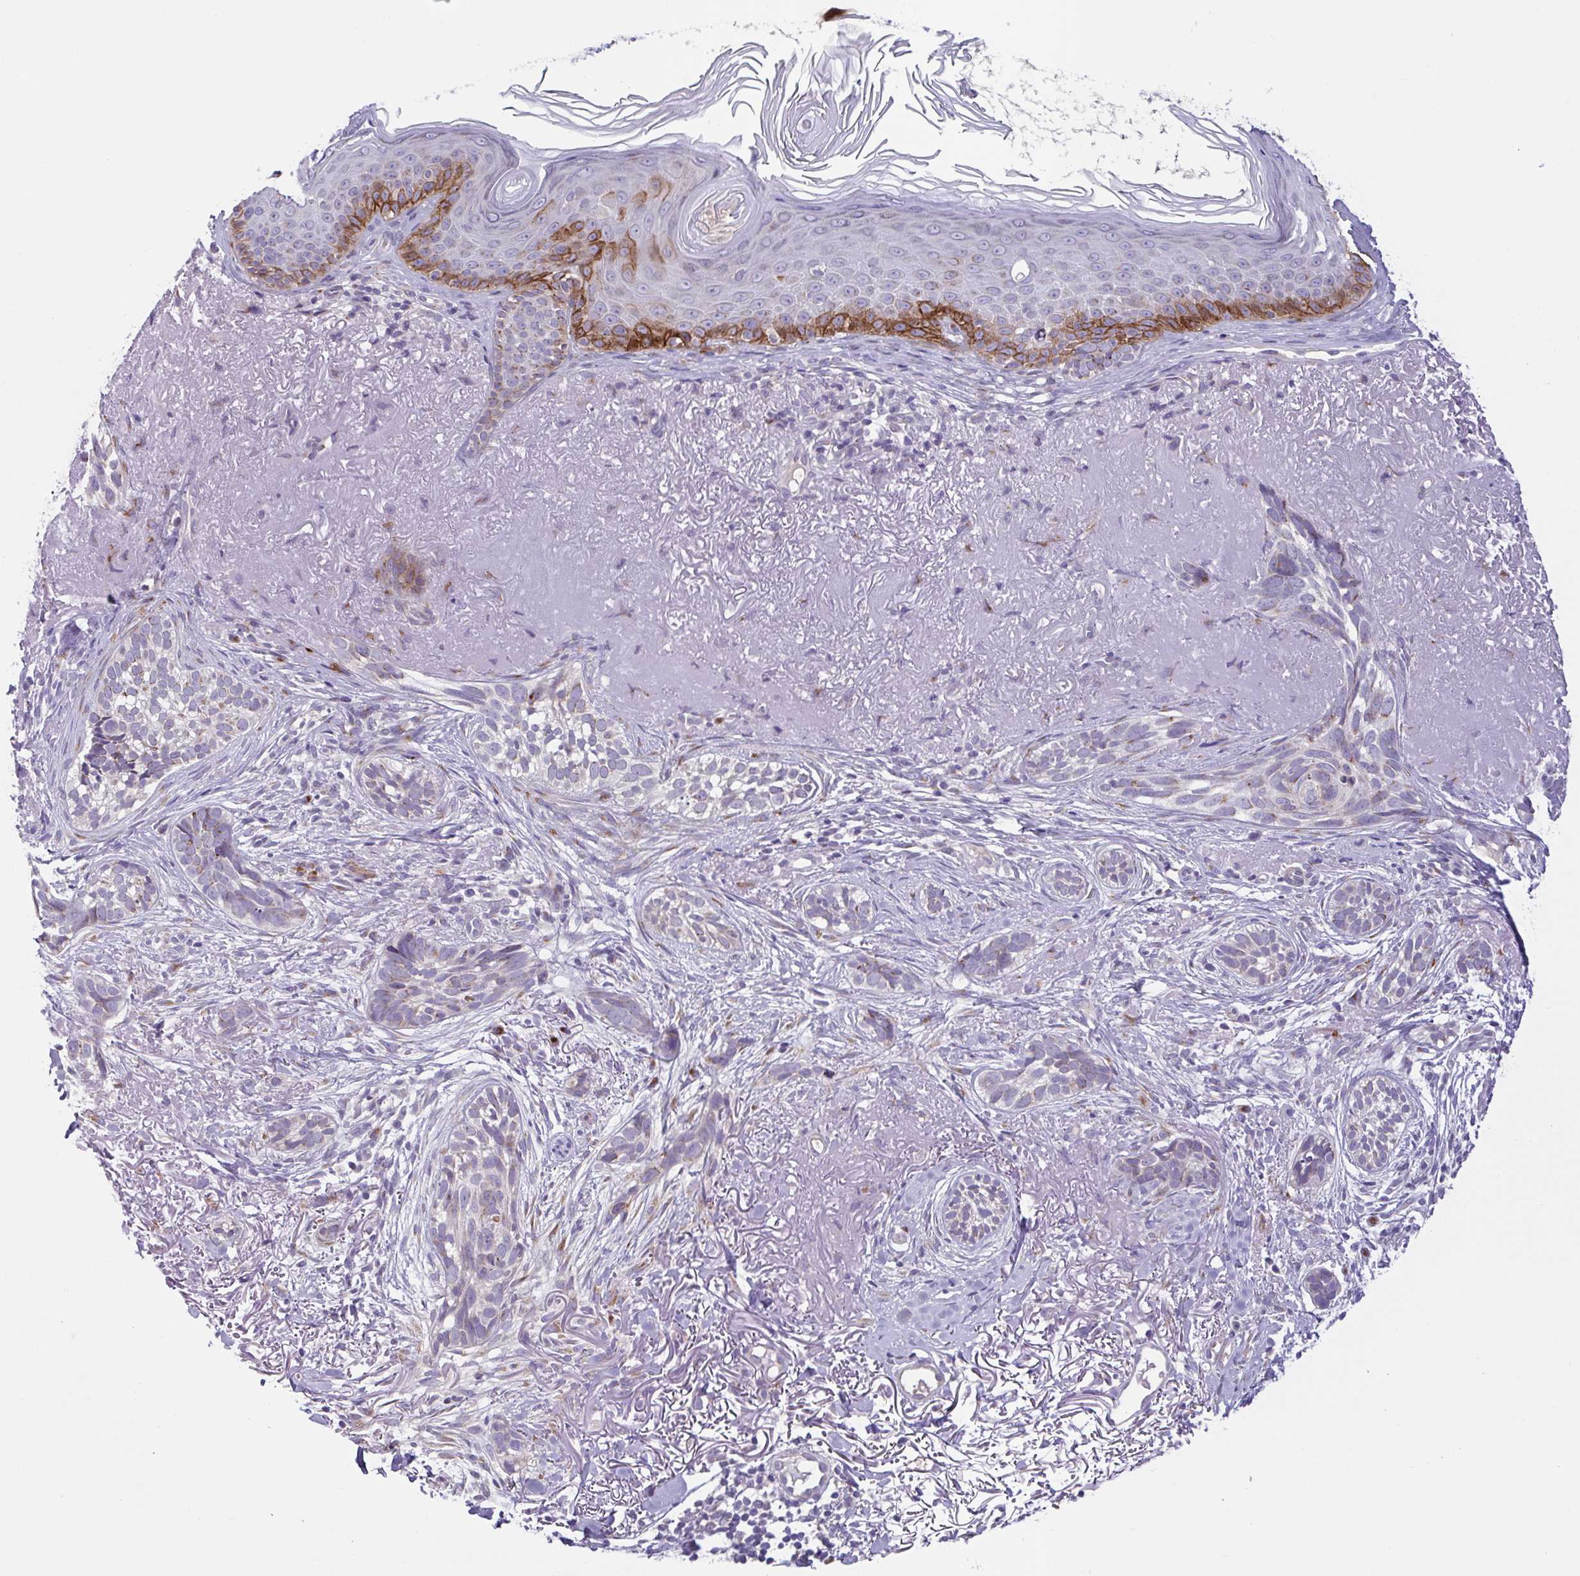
{"staining": {"intensity": "negative", "quantity": "none", "location": "none"}, "tissue": "skin cancer", "cell_type": "Tumor cells", "image_type": "cancer", "snomed": [{"axis": "morphology", "description": "Basal cell carcinoma"}, {"axis": "morphology", "description": "BCC, high aggressive"}, {"axis": "topography", "description": "Skin"}], "caption": "Protein analysis of skin basal cell carcinoma demonstrates no significant positivity in tumor cells. (Stains: DAB immunohistochemistry with hematoxylin counter stain, Microscopy: brightfield microscopy at high magnification).", "gene": "COL17A1", "patient": {"sex": "female", "age": 86}}